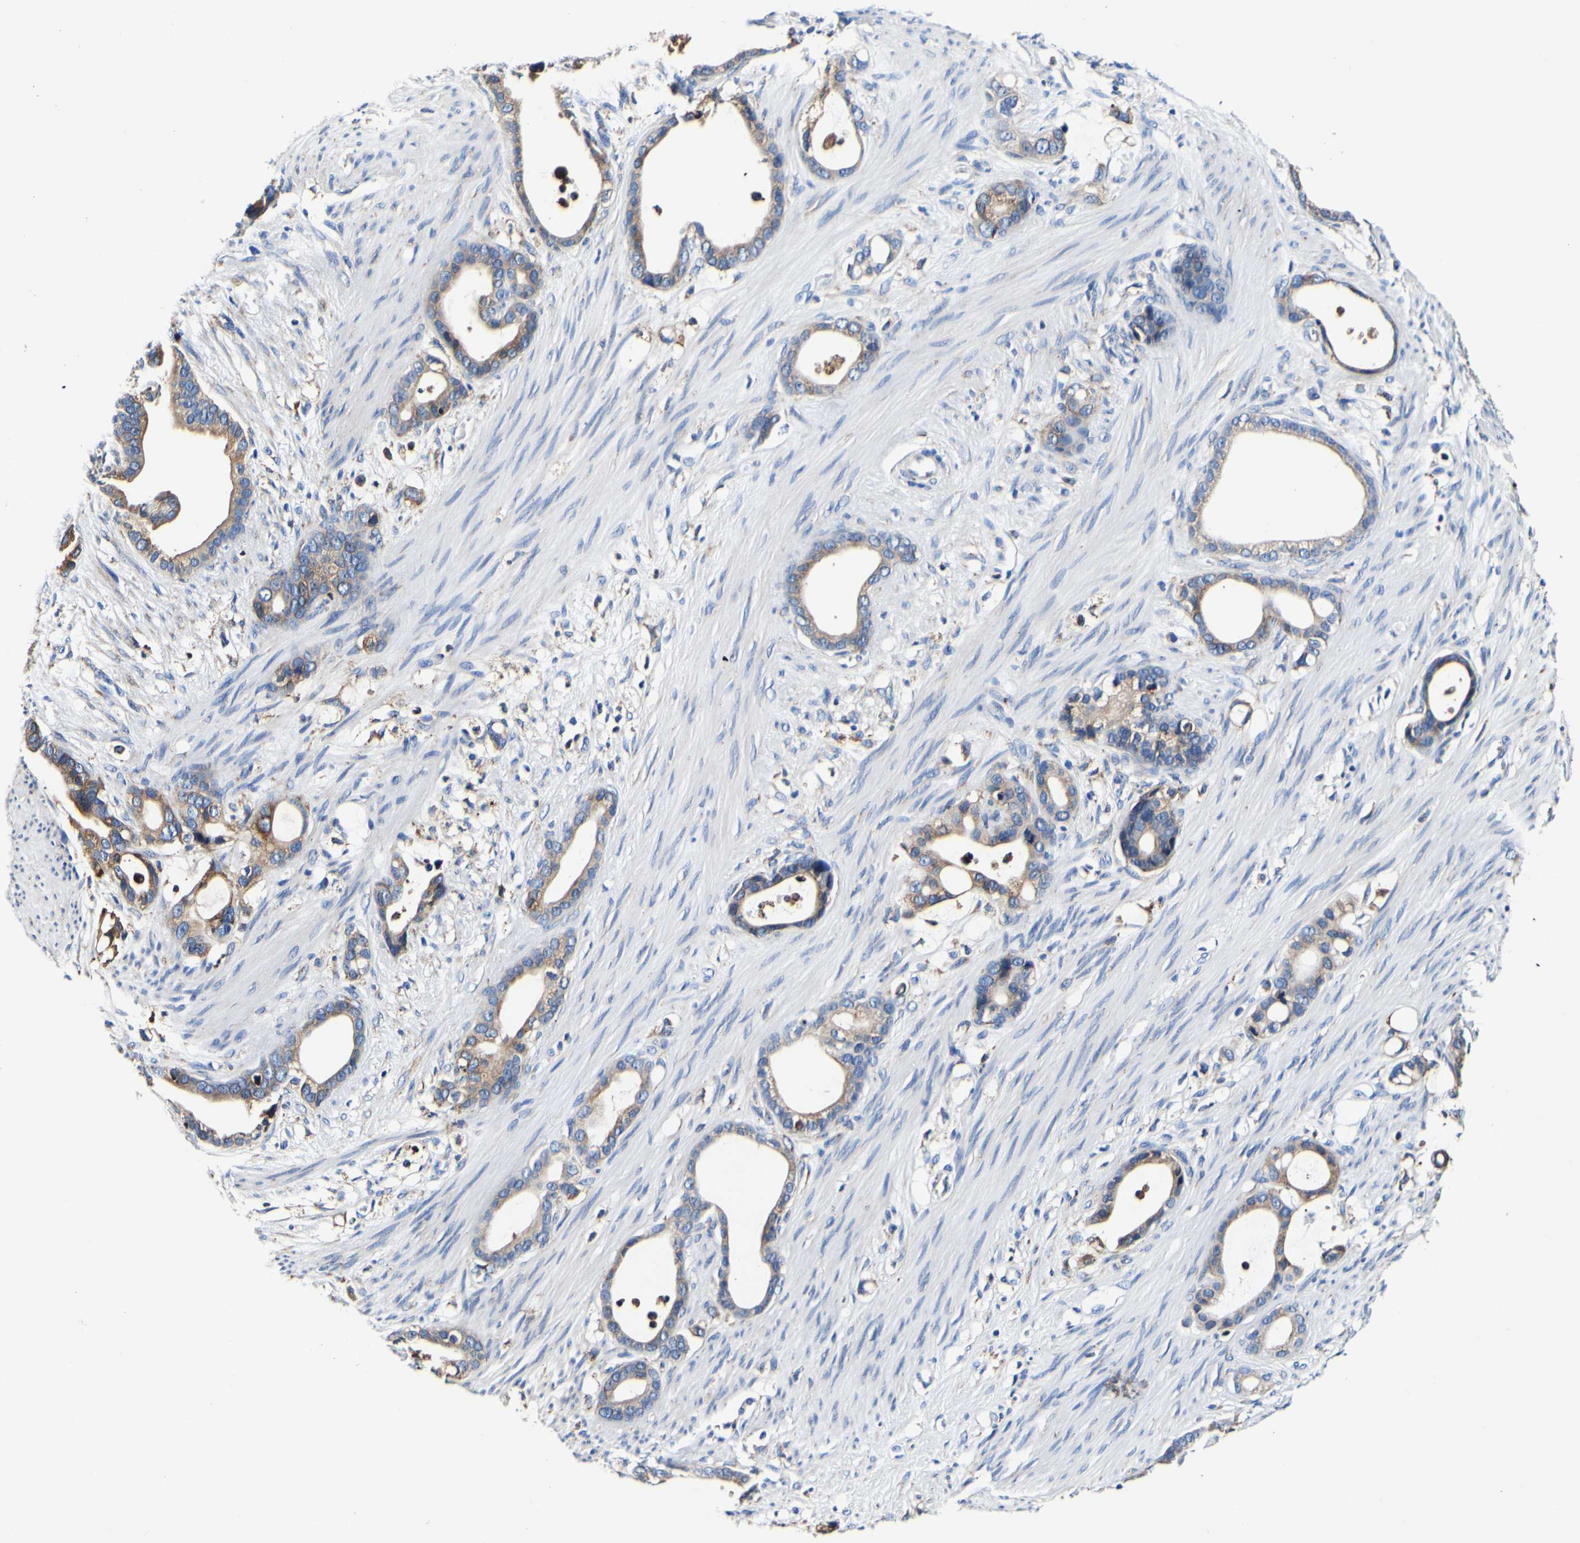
{"staining": {"intensity": "moderate", "quantity": "25%-75%", "location": "cytoplasmic/membranous"}, "tissue": "stomach cancer", "cell_type": "Tumor cells", "image_type": "cancer", "snomed": [{"axis": "morphology", "description": "Adenocarcinoma, NOS"}, {"axis": "topography", "description": "Stomach"}], "caption": "Immunohistochemistry (IHC) photomicrograph of adenocarcinoma (stomach) stained for a protein (brown), which shows medium levels of moderate cytoplasmic/membranous expression in approximately 25%-75% of tumor cells.", "gene": "P4HB", "patient": {"sex": "female", "age": 75}}